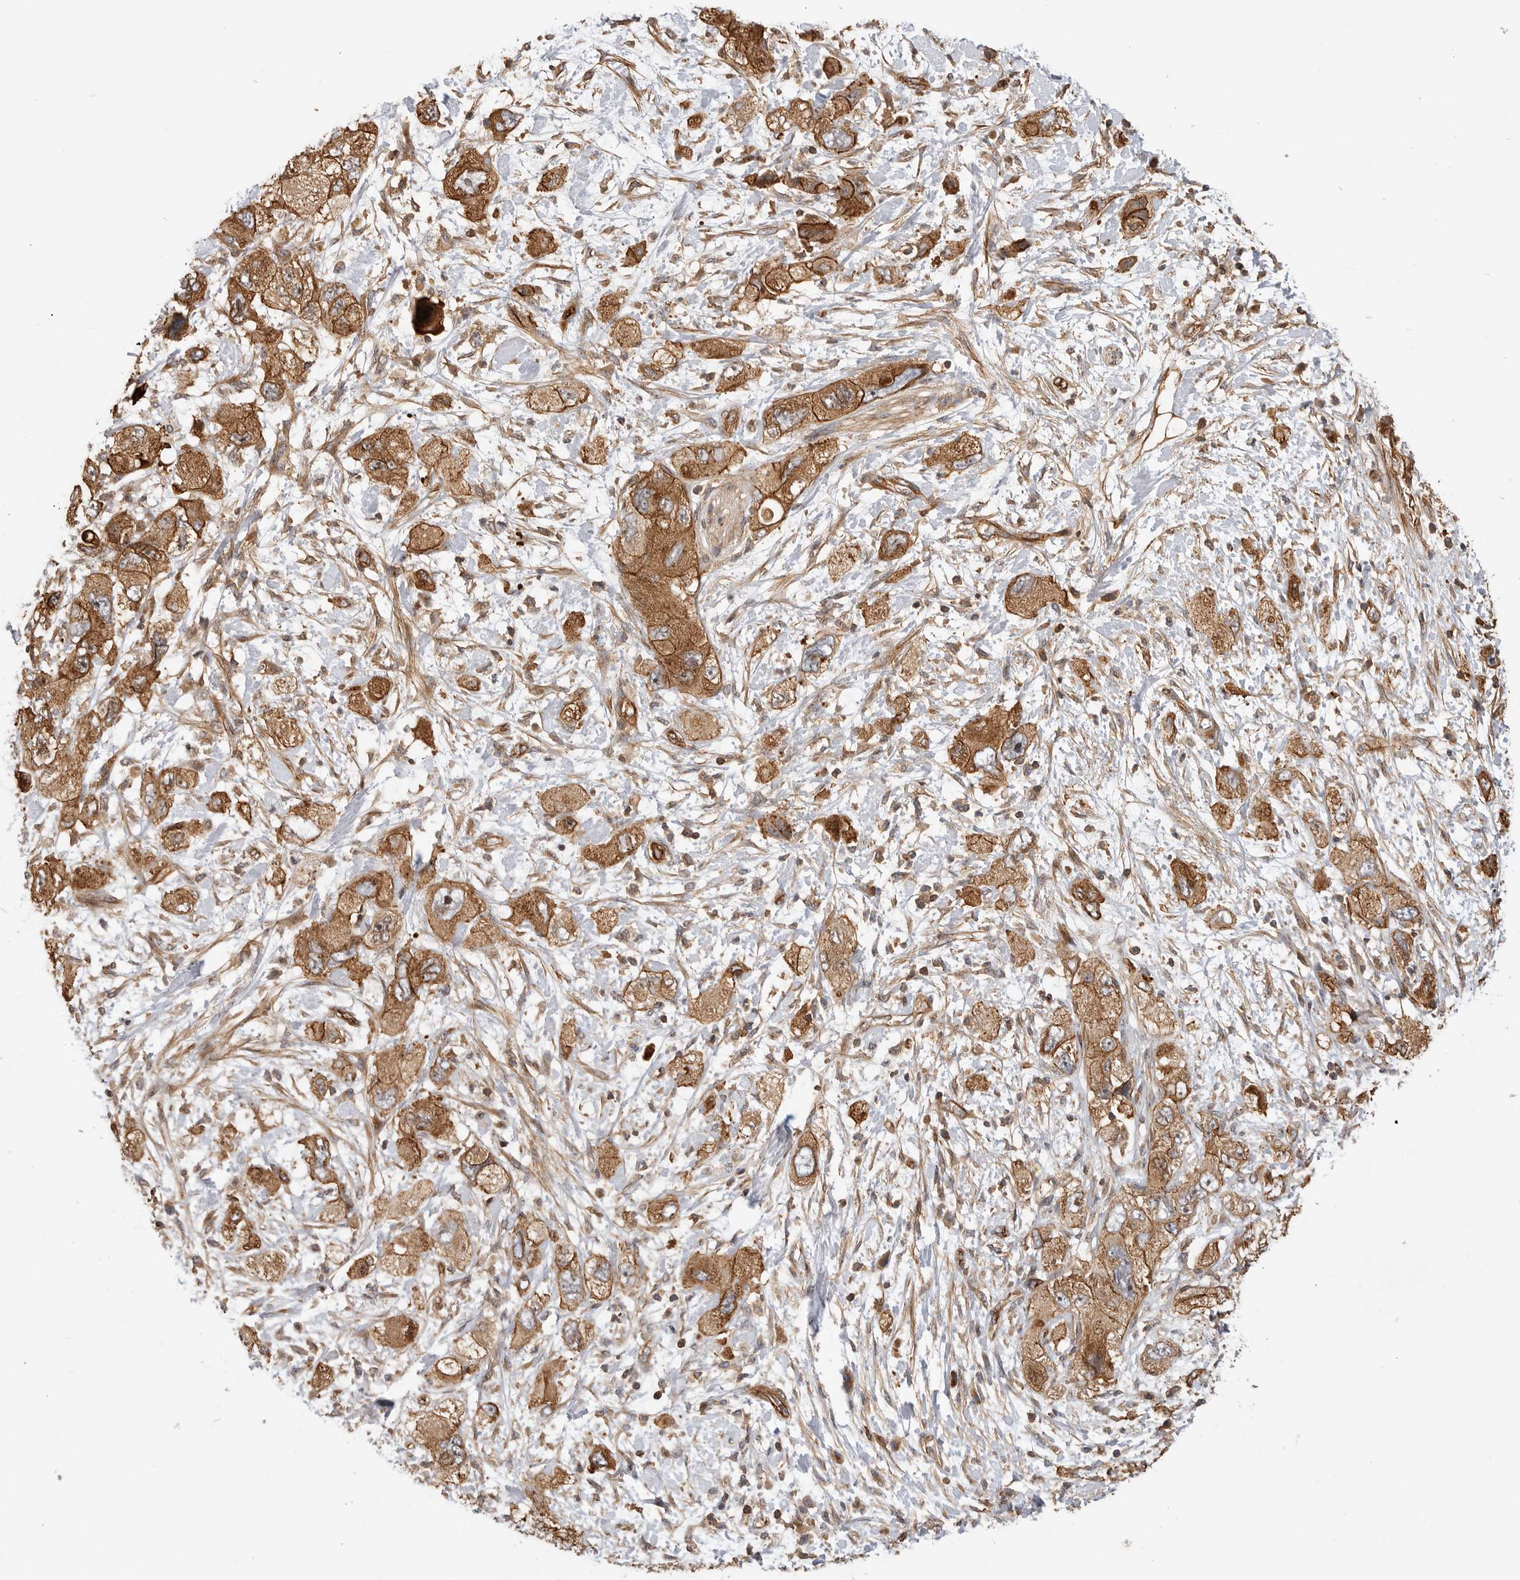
{"staining": {"intensity": "strong", "quantity": ">75%", "location": "cytoplasmic/membranous"}, "tissue": "pancreatic cancer", "cell_type": "Tumor cells", "image_type": "cancer", "snomed": [{"axis": "morphology", "description": "Adenocarcinoma, NOS"}, {"axis": "topography", "description": "Pancreas"}], "caption": "This image exhibits IHC staining of human pancreatic cancer (adenocarcinoma), with high strong cytoplasmic/membranous staining in about >75% of tumor cells.", "gene": "GPATCH2", "patient": {"sex": "female", "age": 73}}